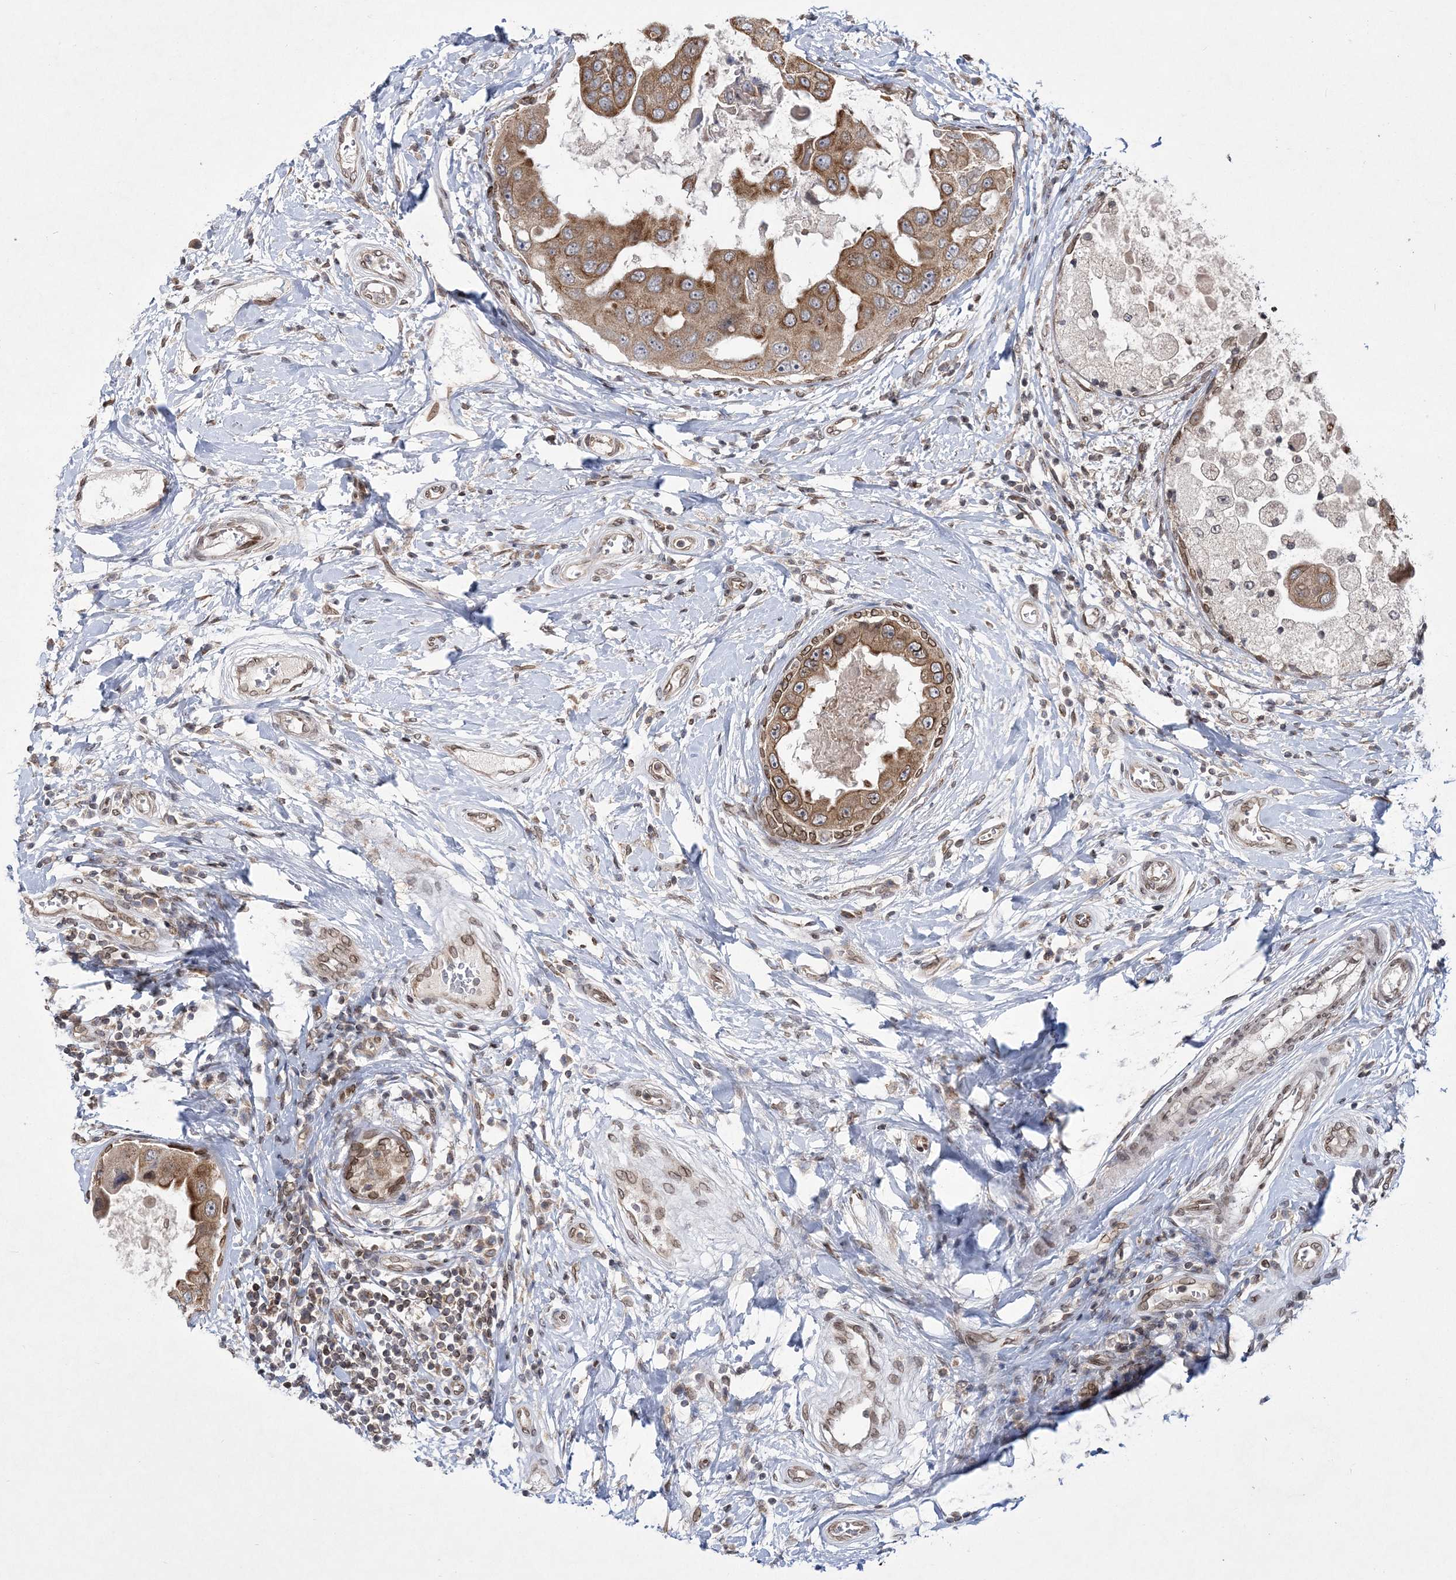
{"staining": {"intensity": "moderate", "quantity": ">75%", "location": "cytoplasmic/membranous,nuclear"}, "tissue": "breast cancer", "cell_type": "Tumor cells", "image_type": "cancer", "snomed": [{"axis": "morphology", "description": "Duct carcinoma"}, {"axis": "topography", "description": "Breast"}], "caption": "Tumor cells reveal moderate cytoplasmic/membranous and nuclear expression in approximately >75% of cells in invasive ductal carcinoma (breast).", "gene": "DNAJC27", "patient": {"sex": "female", "age": 27}}